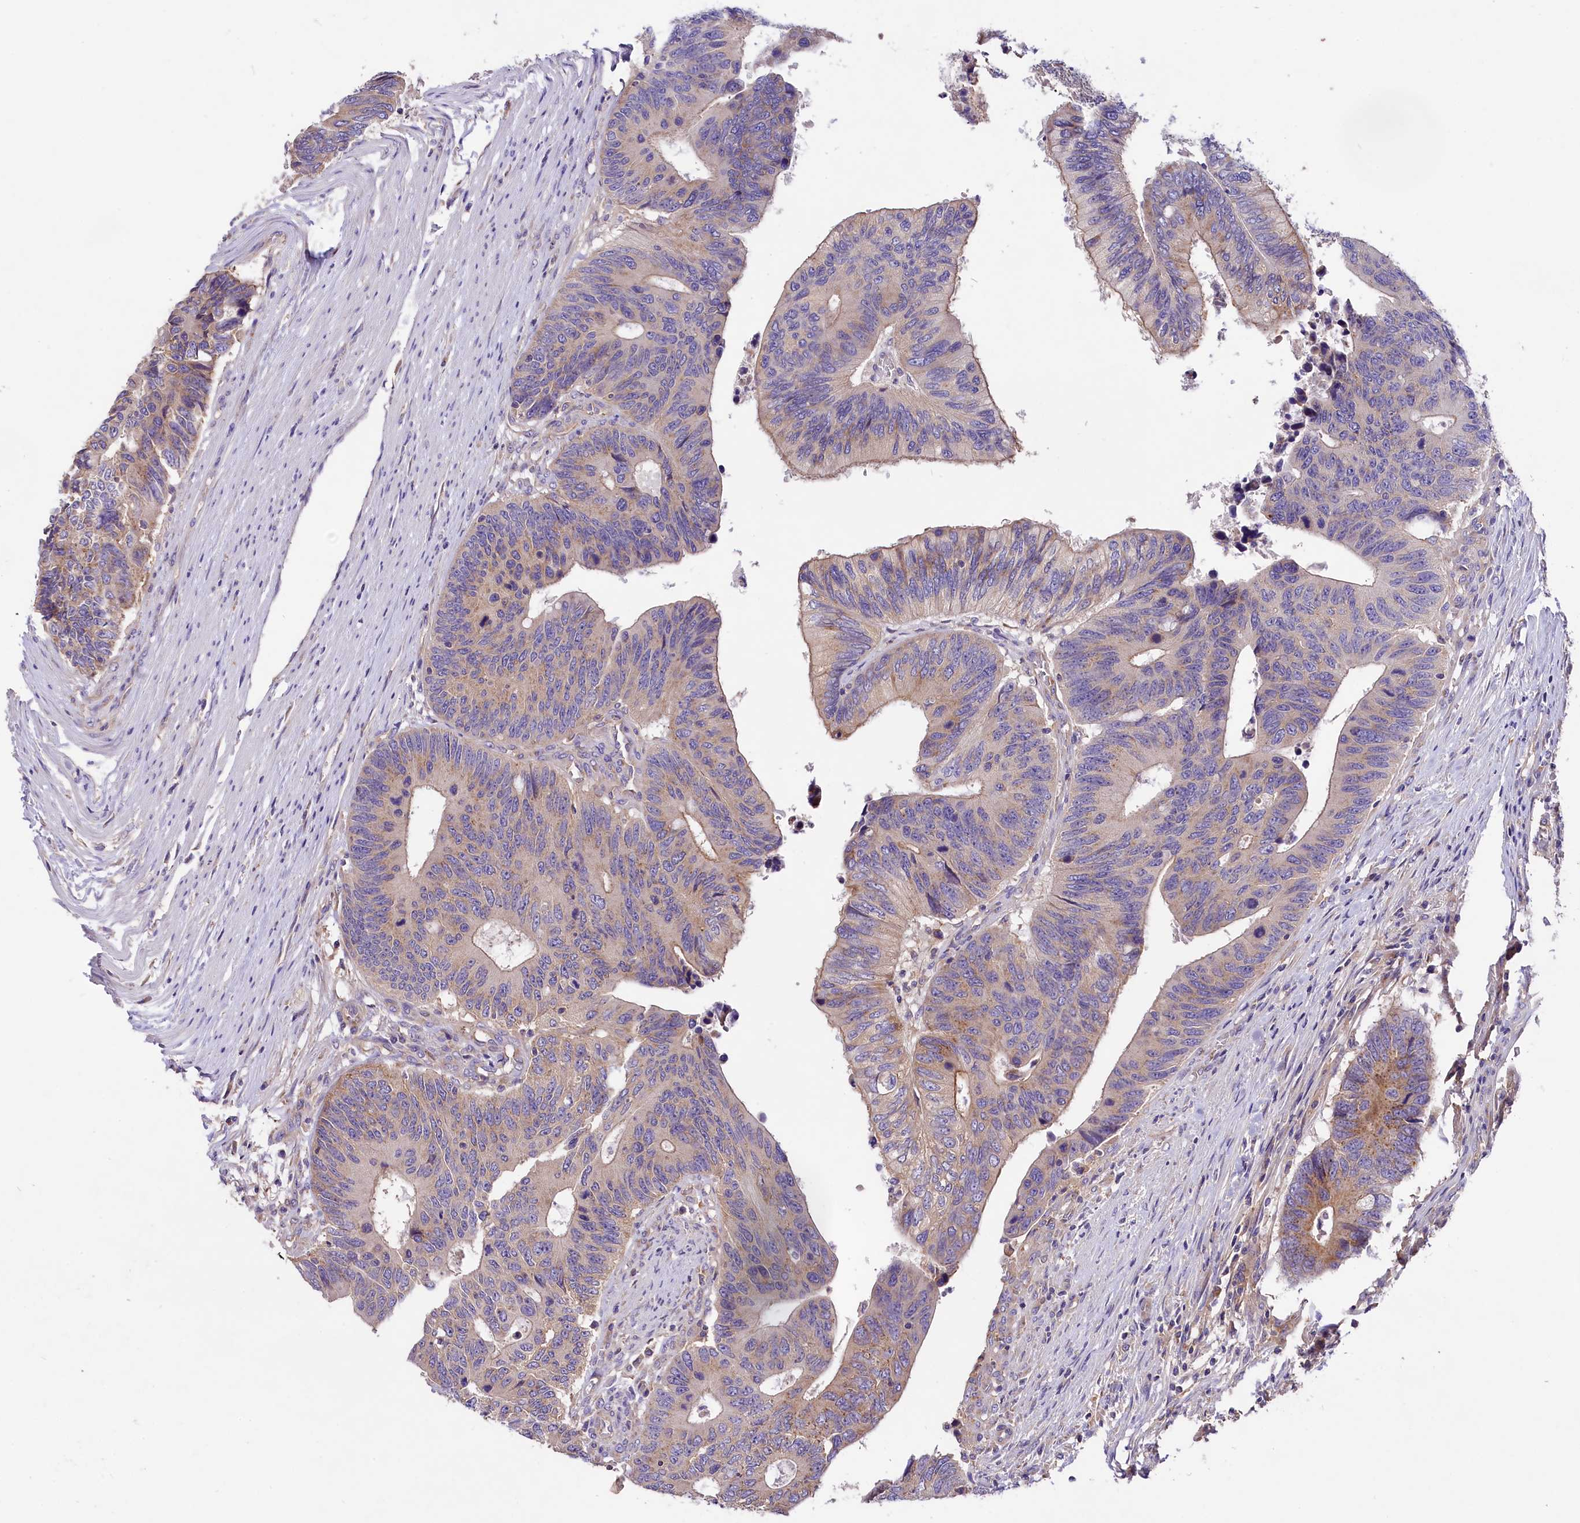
{"staining": {"intensity": "weak", "quantity": "25%-75%", "location": "cytoplasmic/membranous"}, "tissue": "colorectal cancer", "cell_type": "Tumor cells", "image_type": "cancer", "snomed": [{"axis": "morphology", "description": "Adenocarcinoma, NOS"}, {"axis": "topography", "description": "Colon"}], "caption": "Adenocarcinoma (colorectal) stained with IHC demonstrates weak cytoplasmic/membranous expression in approximately 25%-75% of tumor cells.", "gene": "PEMT", "patient": {"sex": "male", "age": 87}}